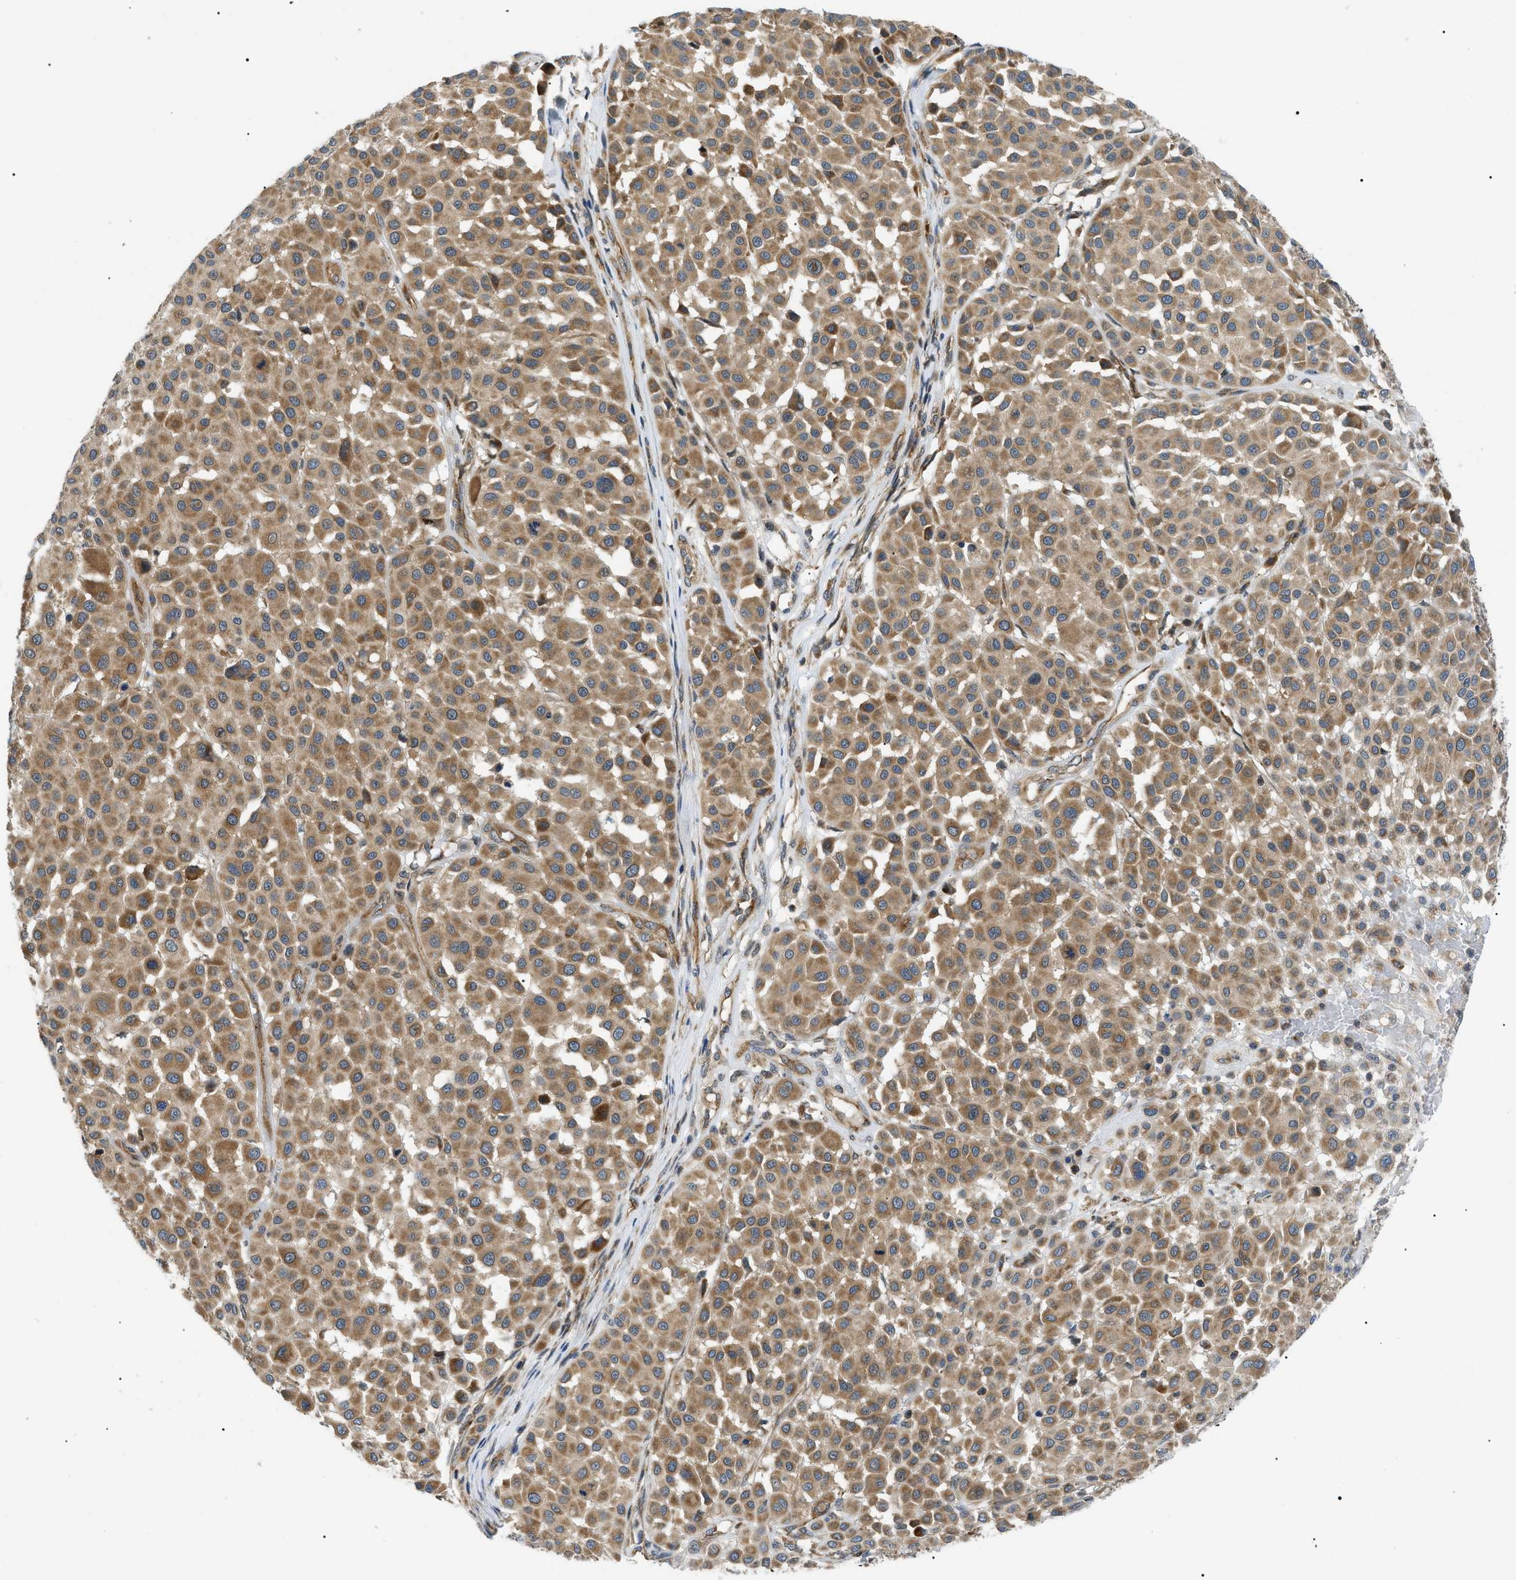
{"staining": {"intensity": "moderate", "quantity": ">75%", "location": "cytoplasmic/membranous"}, "tissue": "melanoma", "cell_type": "Tumor cells", "image_type": "cancer", "snomed": [{"axis": "morphology", "description": "Malignant melanoma, Metastatic site"}, {"axis": "topography", "description": "Soft tissue"}], "caption": "Melanoma tissue shows moderate cytoplasmic/membranous expression in about >75% of tumor cells, visualized by immunohistochemistry. (DAB (3,3'-diaminobenzidine) IHC with brightfield microscopy, high magnification).", "gene": "SRPK1", "patient": {"sex": "male", "age": 41}}